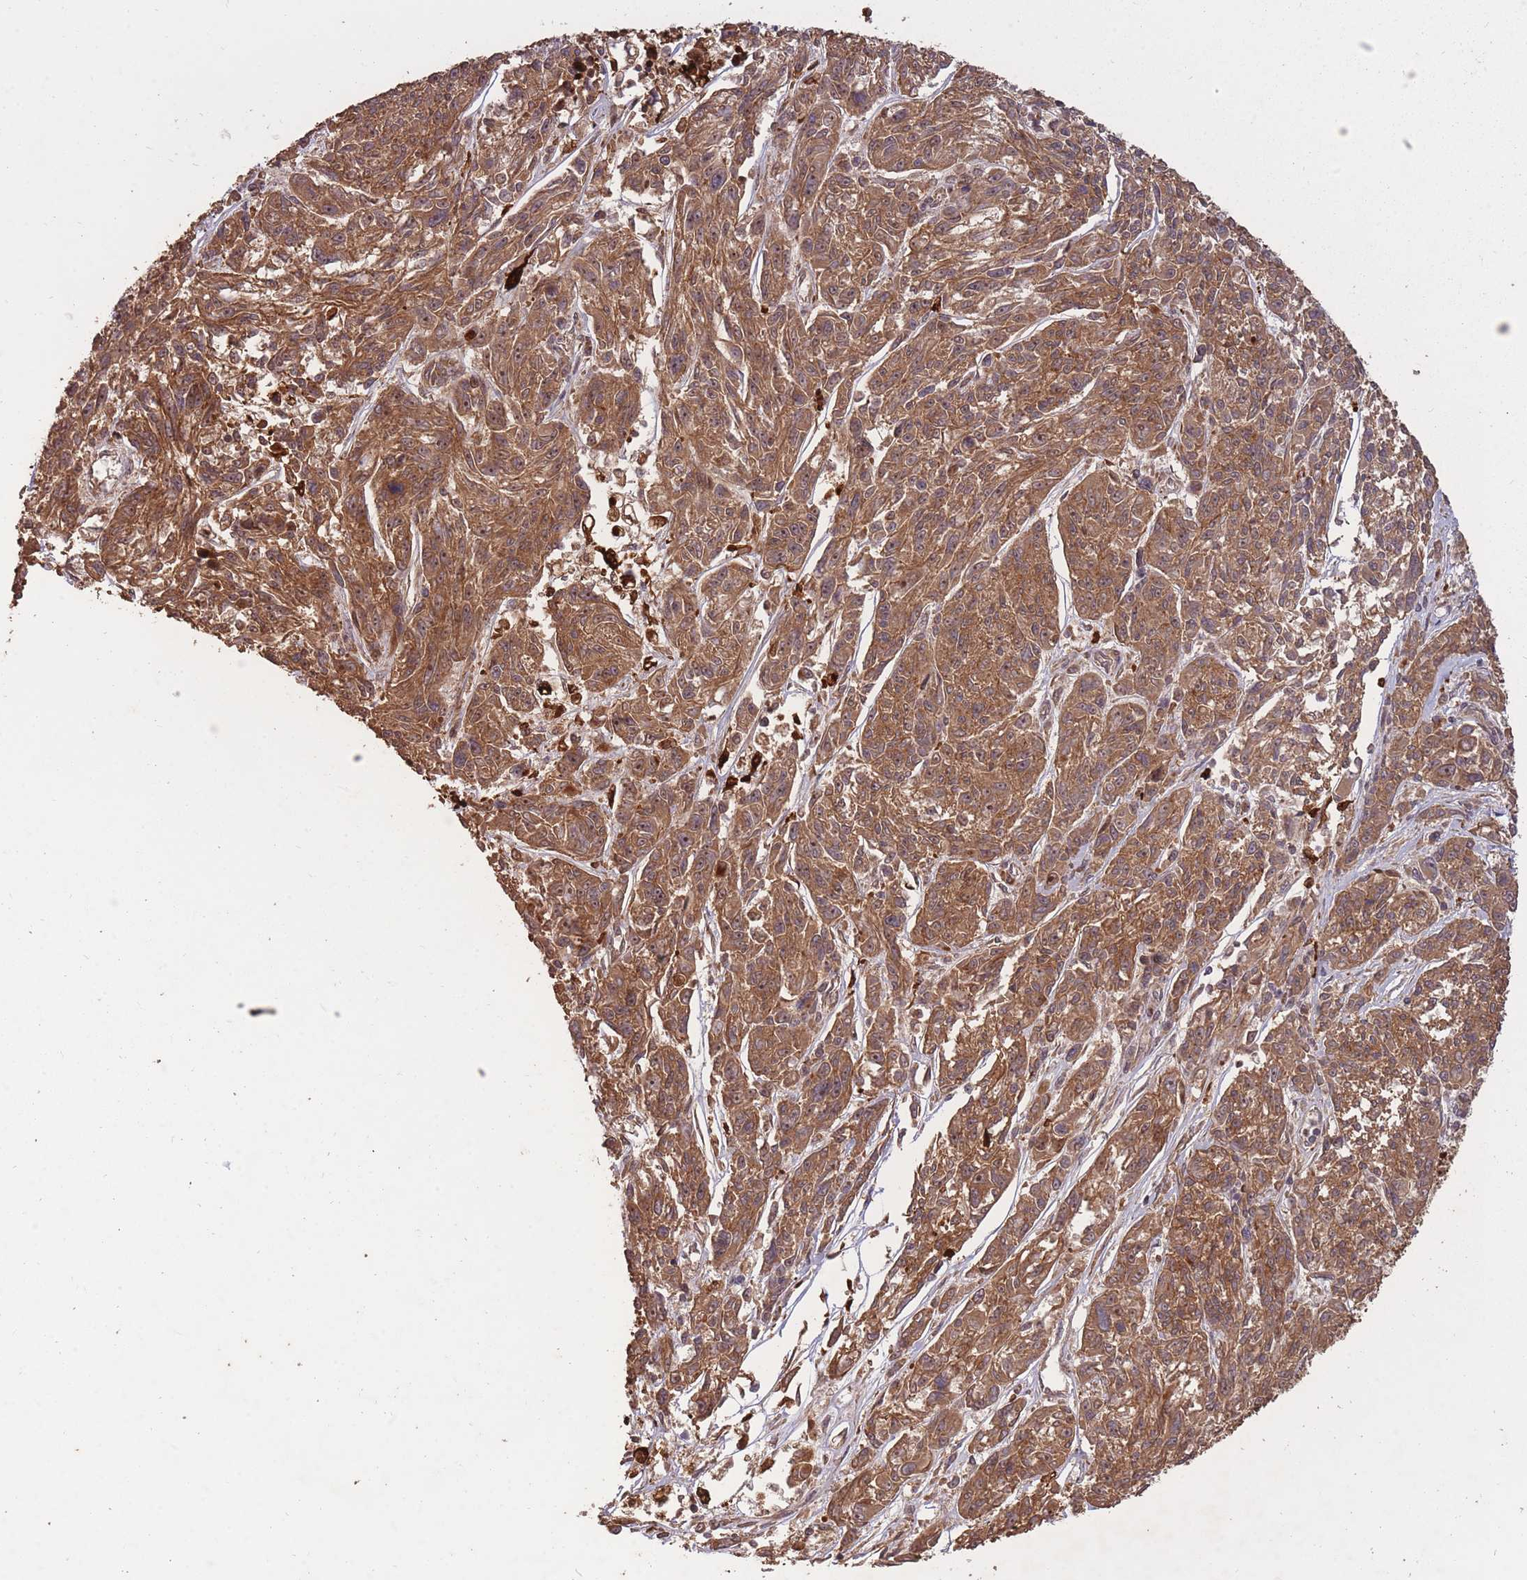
{"staining": {"intensity": "strong", "quantity": ">75%", "location": "cytoplasmic/membranous"}, "tissue": "melanoma", "cell_type": "Tumor cells", "image_type": "cancer", "snomed": [{"axis": "morphology", "description": "Malignant melanoma, NOS"}, {"axis": "topography", "description": "Skin"}], "caption": "Immunohistochemistry staining of malignant melanoma, which shows high levels of strong cytoplasmic/membranous positivity in about >75% of tumor cells indicating strong cytoplasmic/membranous protein positivity. The staining was performed using DAB (brown) for protein detection and nuclei were counterstained in hematoxylin (blue).", "gene": "ERBB3", "patient": {"sex": "male", "age": 53}}